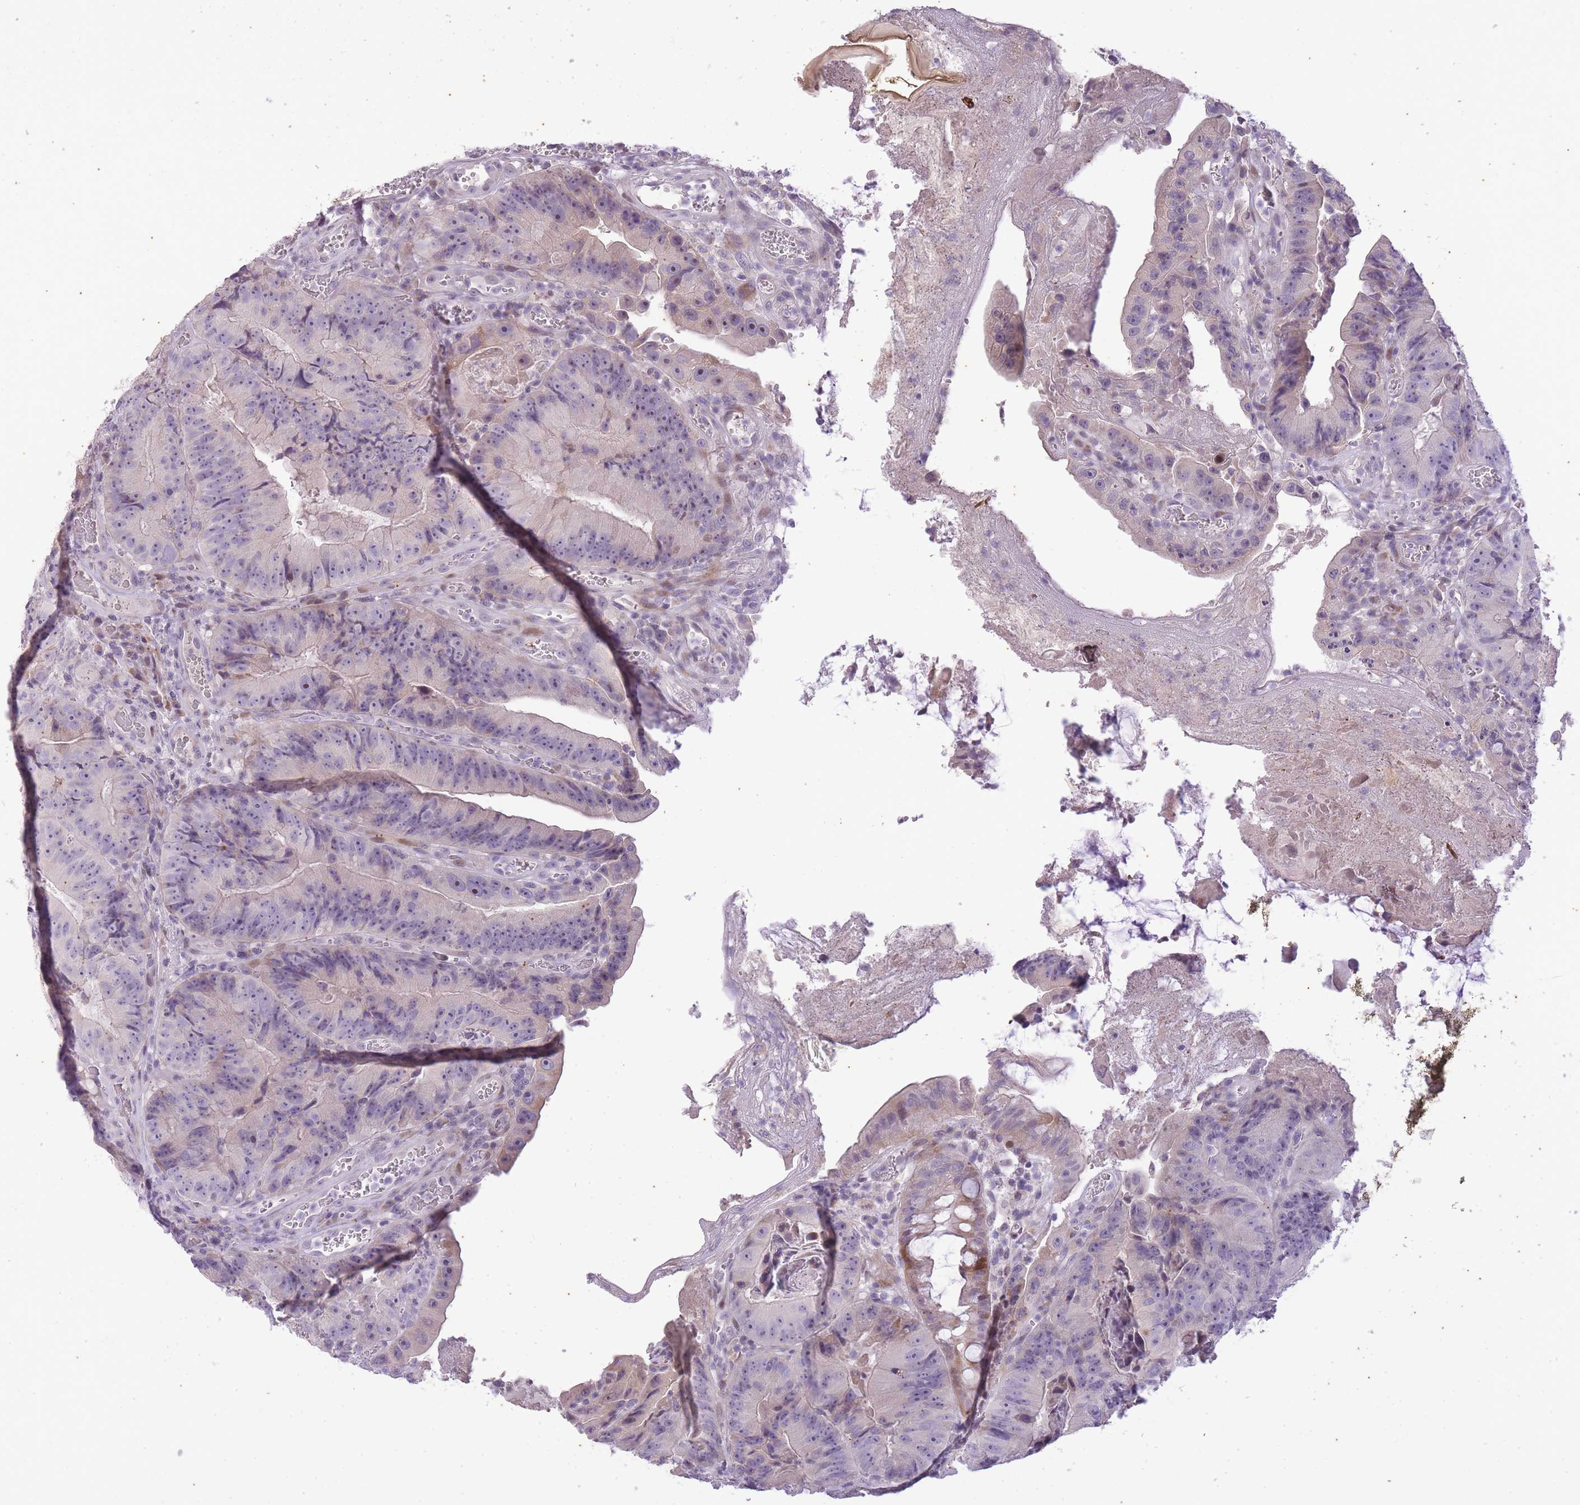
{"staining": {"intensity": "negative", "quantity": "none", "location": "none"}, "tissue": "colorectal cancer", "cell_type": "Tumor cells", "image_type": "cancer", "snomed": [{"axis": "morphology", "description": "Adenocarcinoma, NOS"}, {"axis": "topography", "description": "Colon"}], "caption": "A micrograph of colorectal cancer (adenocarcinoma) stained for a protein exhibits no brown staining in tumor cells.", "gene": "CNTNAP3", "patient": {"sex": "female", "age": 86}}